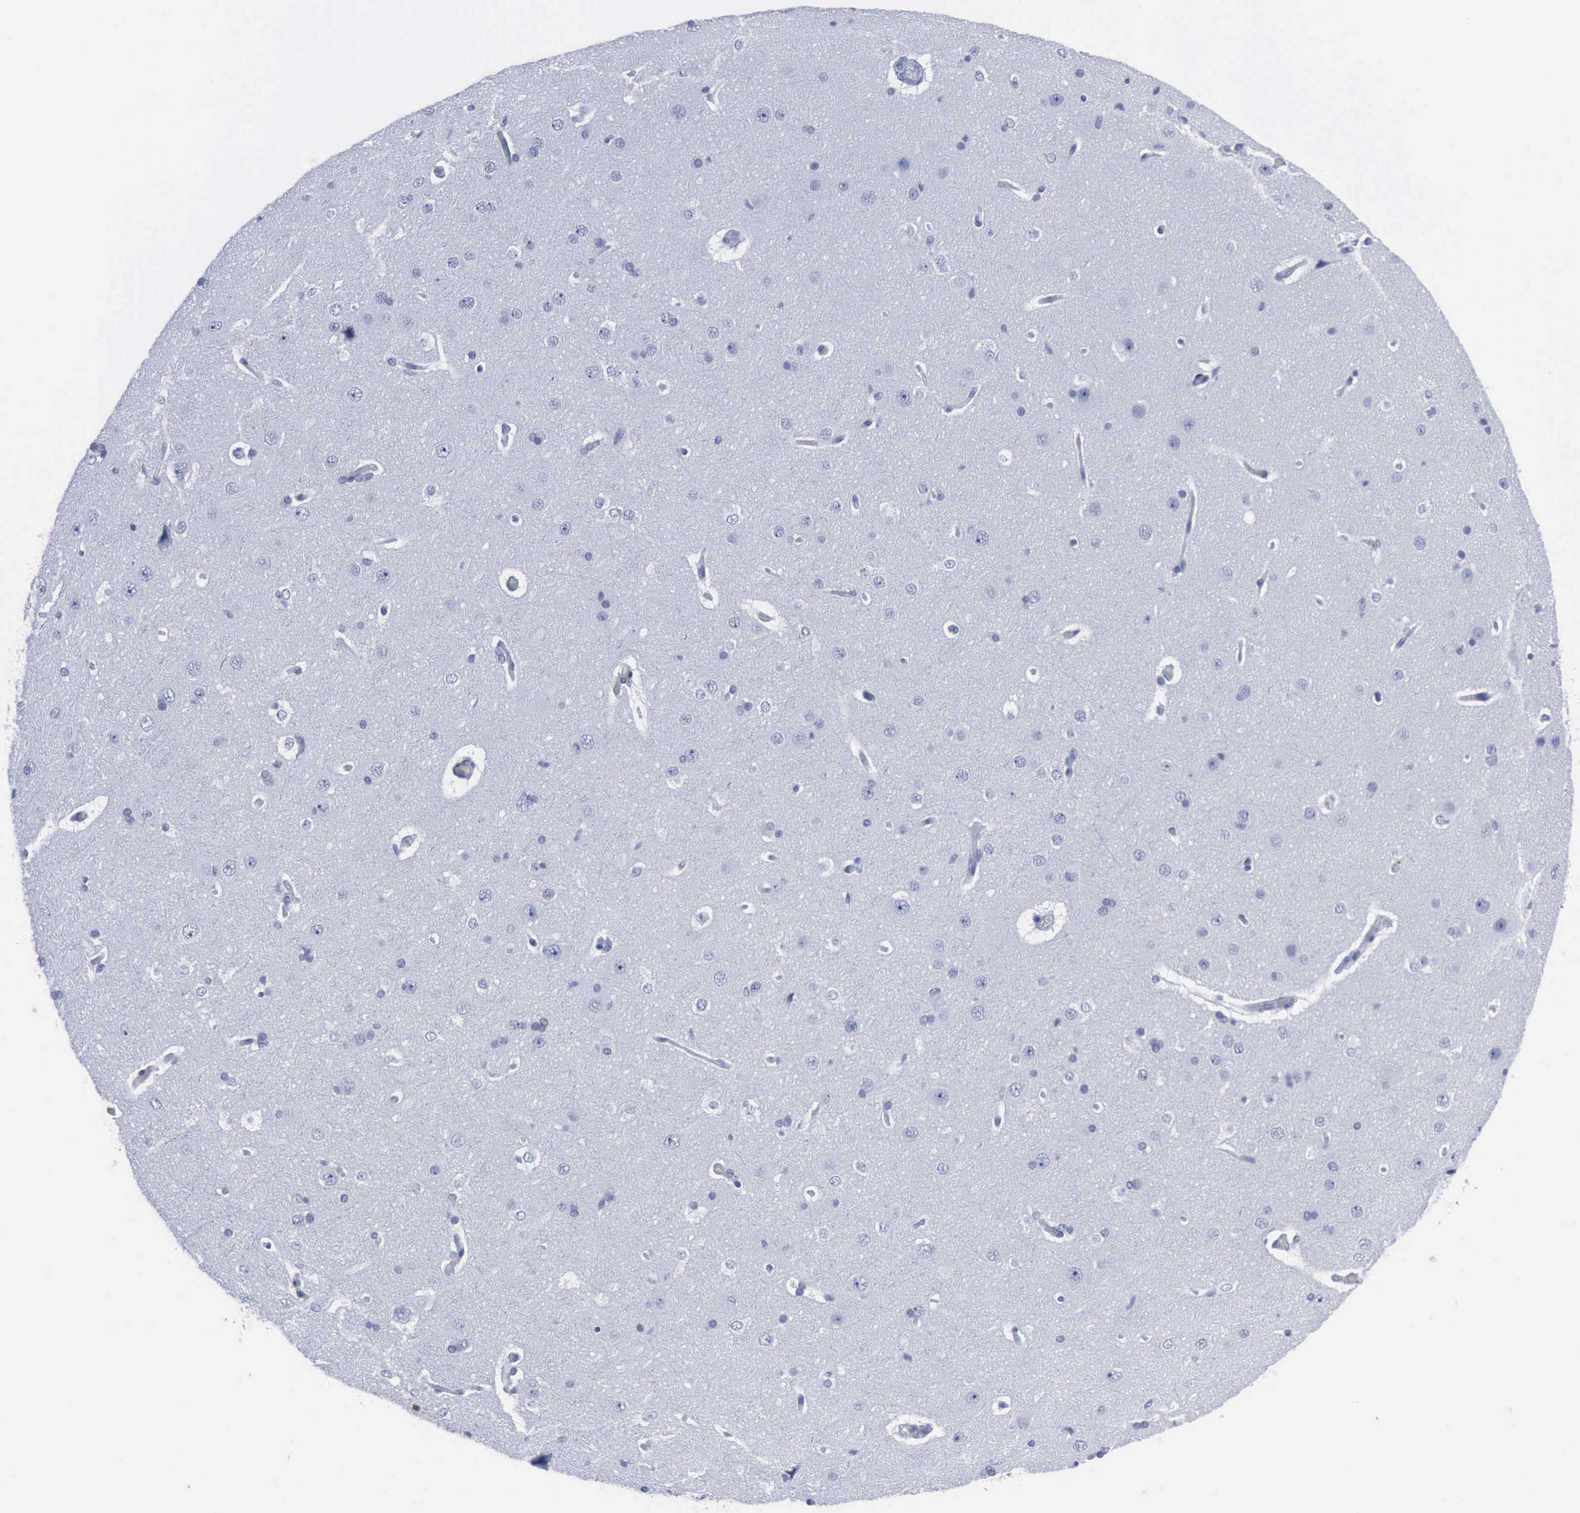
{"staining": {"intensity": "negative", "quantity": "none", "location": "none"}, "tissue": "cerebral cortex", "cell_type": "Endothelial cells", "image_type": "normal", "snomed": [{"axis": "morphology", "description": "Normal tissue, NOS"}, {"axis": "topography", "description": "Cerebral cortex"}], "caption": "Immunohistochemical staining of benign cerebral cortex demonstrates no significant positivity in endothelial cells.", "gene": "CSTA", "patient": {"sex": "female", "age": 45}}